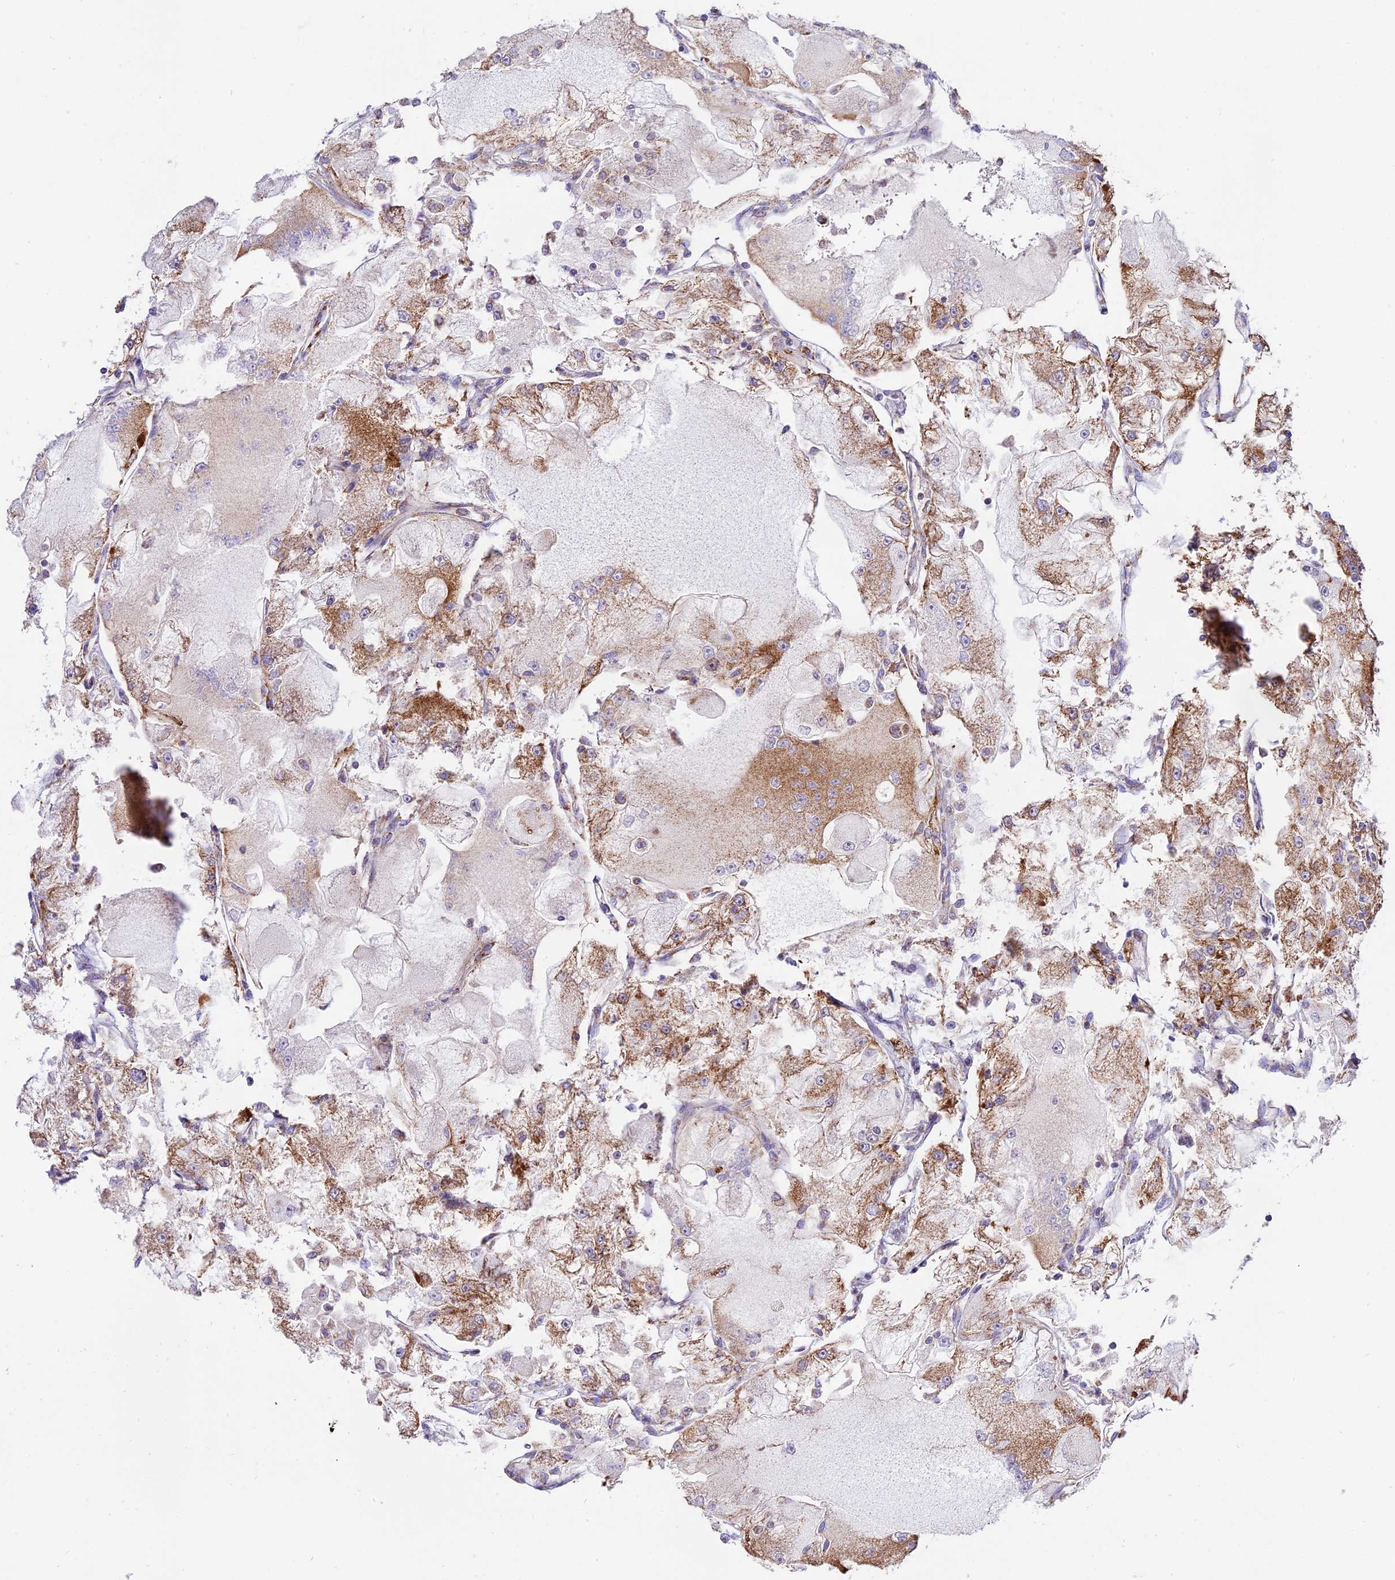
{"staining": {"intensity": "moderate", "quantity": ">75%", "location": "cytoplasmic/membranous"}, "tissue": "renal cancer", "cell_type": "Tumor cells", "image_type": "cancer", "snomed": [{"axis": "morphology", "description": "Adenocarcinoma, NOS"}, {"axis": "topography", "description": "Kidney"}], "caption": "This image reveals immunohistochemistry staining of renal cancer, with medium moderate cytoplasmic/membranous staining in approximately >75% of tumor cells.", "gene": "MRPS34", "patient": {"sex": "female", "age": 72}}